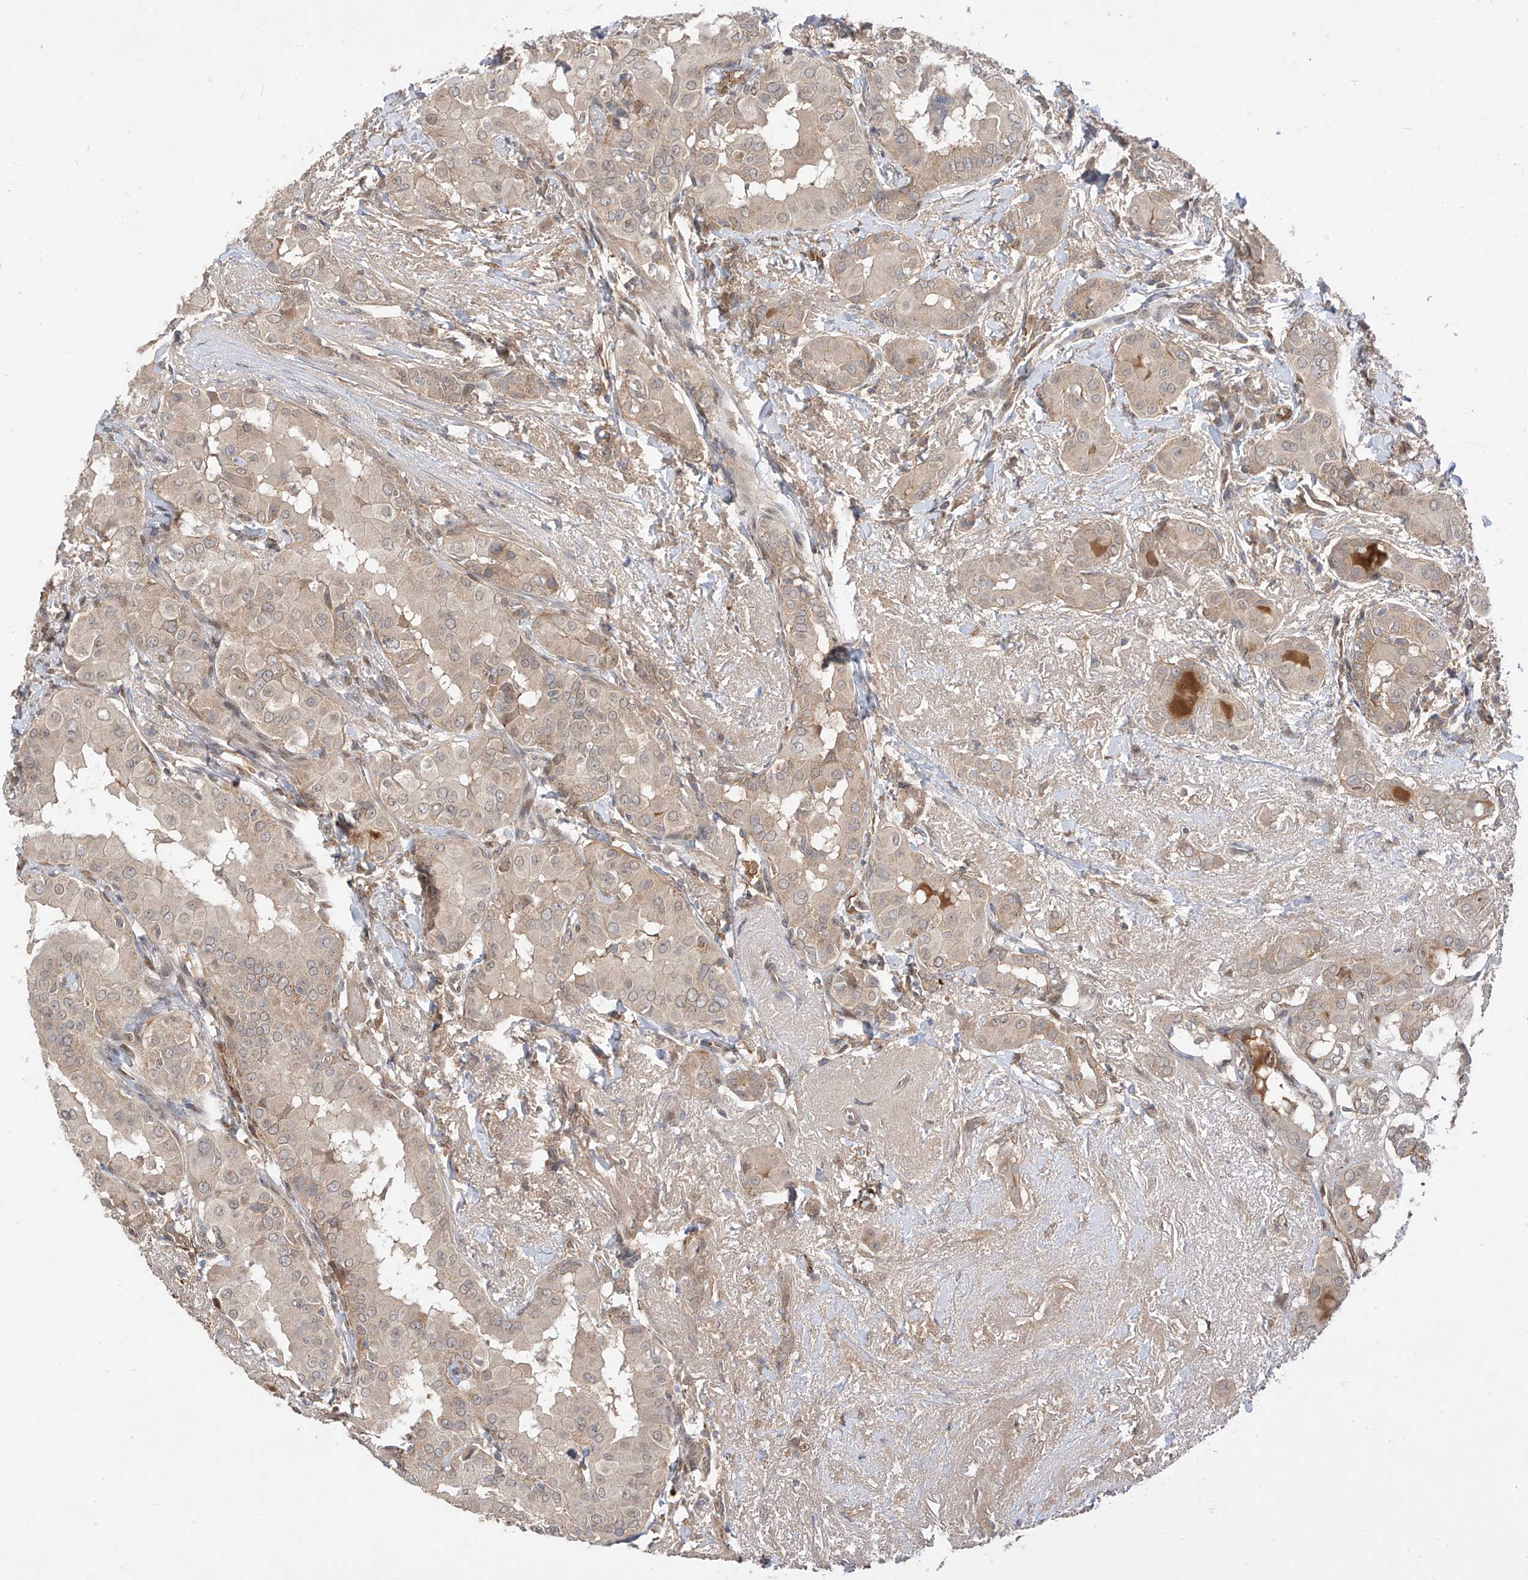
{"staining": {"intensity": "negative", "quantity": "none", "location": "none"}, "tissue": "thyroid cancer", "cell_type": "Tumor cells", "image_type": "cancer", "snomed": [{"axis": "morphology", "description": "Papillary adenocarcinoma, NOS"}, {"axis": "topography", "description": "Thyroid gland"}], "caption": "Immunohistochemistry photomicrograph of neoplastic tissue: thyroid cancer stained with DAB (3,3'-diaminobenzidine) shows no significant protein positivity in tumor cells. (DAB (3,3'-diaminobenzidine) IHC with hematoxylin counter stain).", "gene": "MRTFA", "patient": {"sex": "male", "age": 33}}